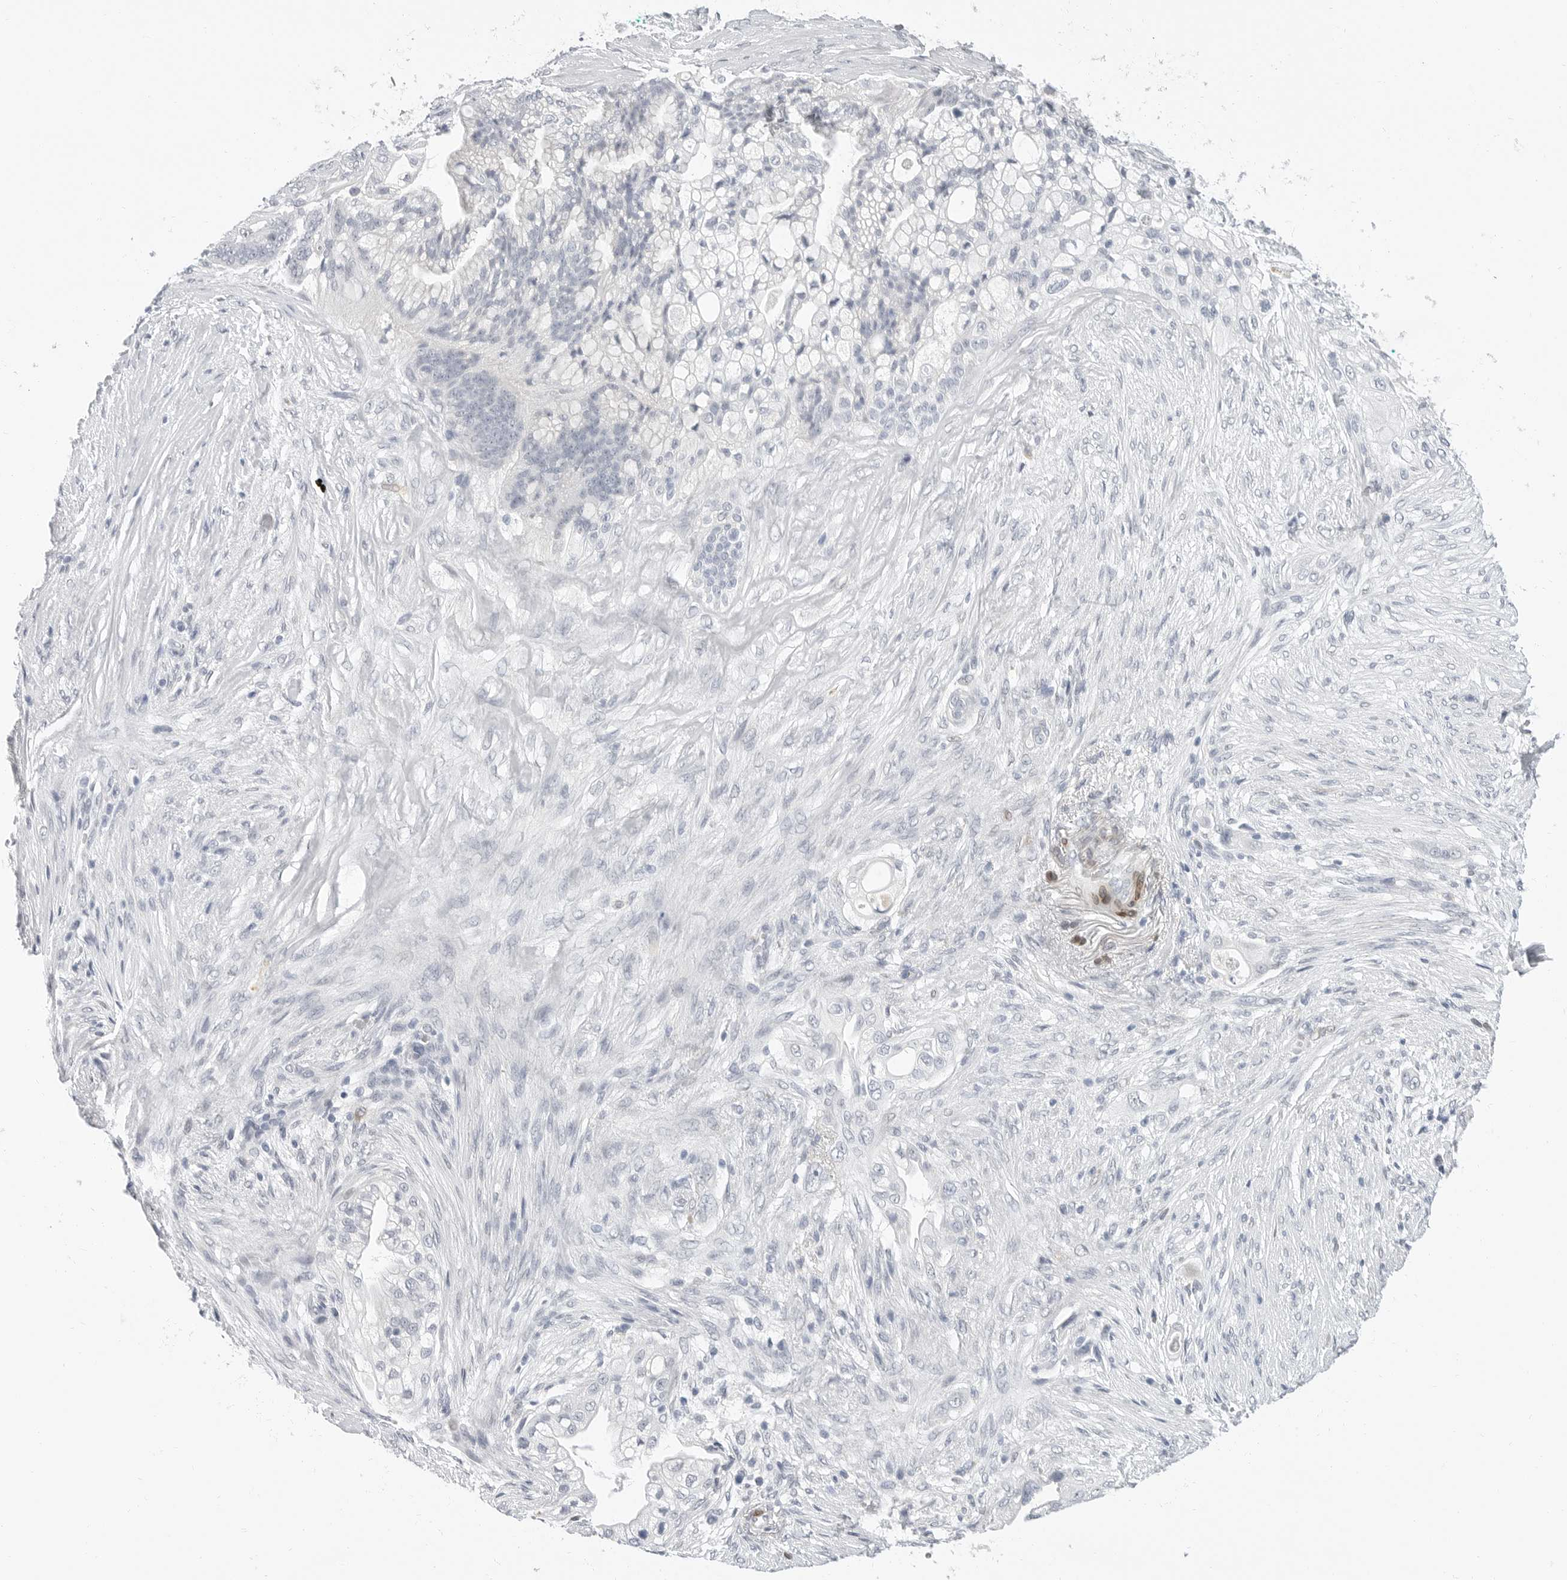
{"staining": {"intensity": "negative", "quantity": "none", "location": "none"}, "tissue": "pancreatic cancer", "cell_type": "Tumor cells", "image_type": "cancer", "snomed": [{"axis": "morphology", "description": "Adenocarcinoma, NOS"}, {"axis": "topography", "description": "Pancreas"}], "caption": "The IHC micrograph has no significant expression in tumor cells of pancreatic cancer tissue.", "gene": "PLN", "patient": {"sex": "male", "age": 53}}